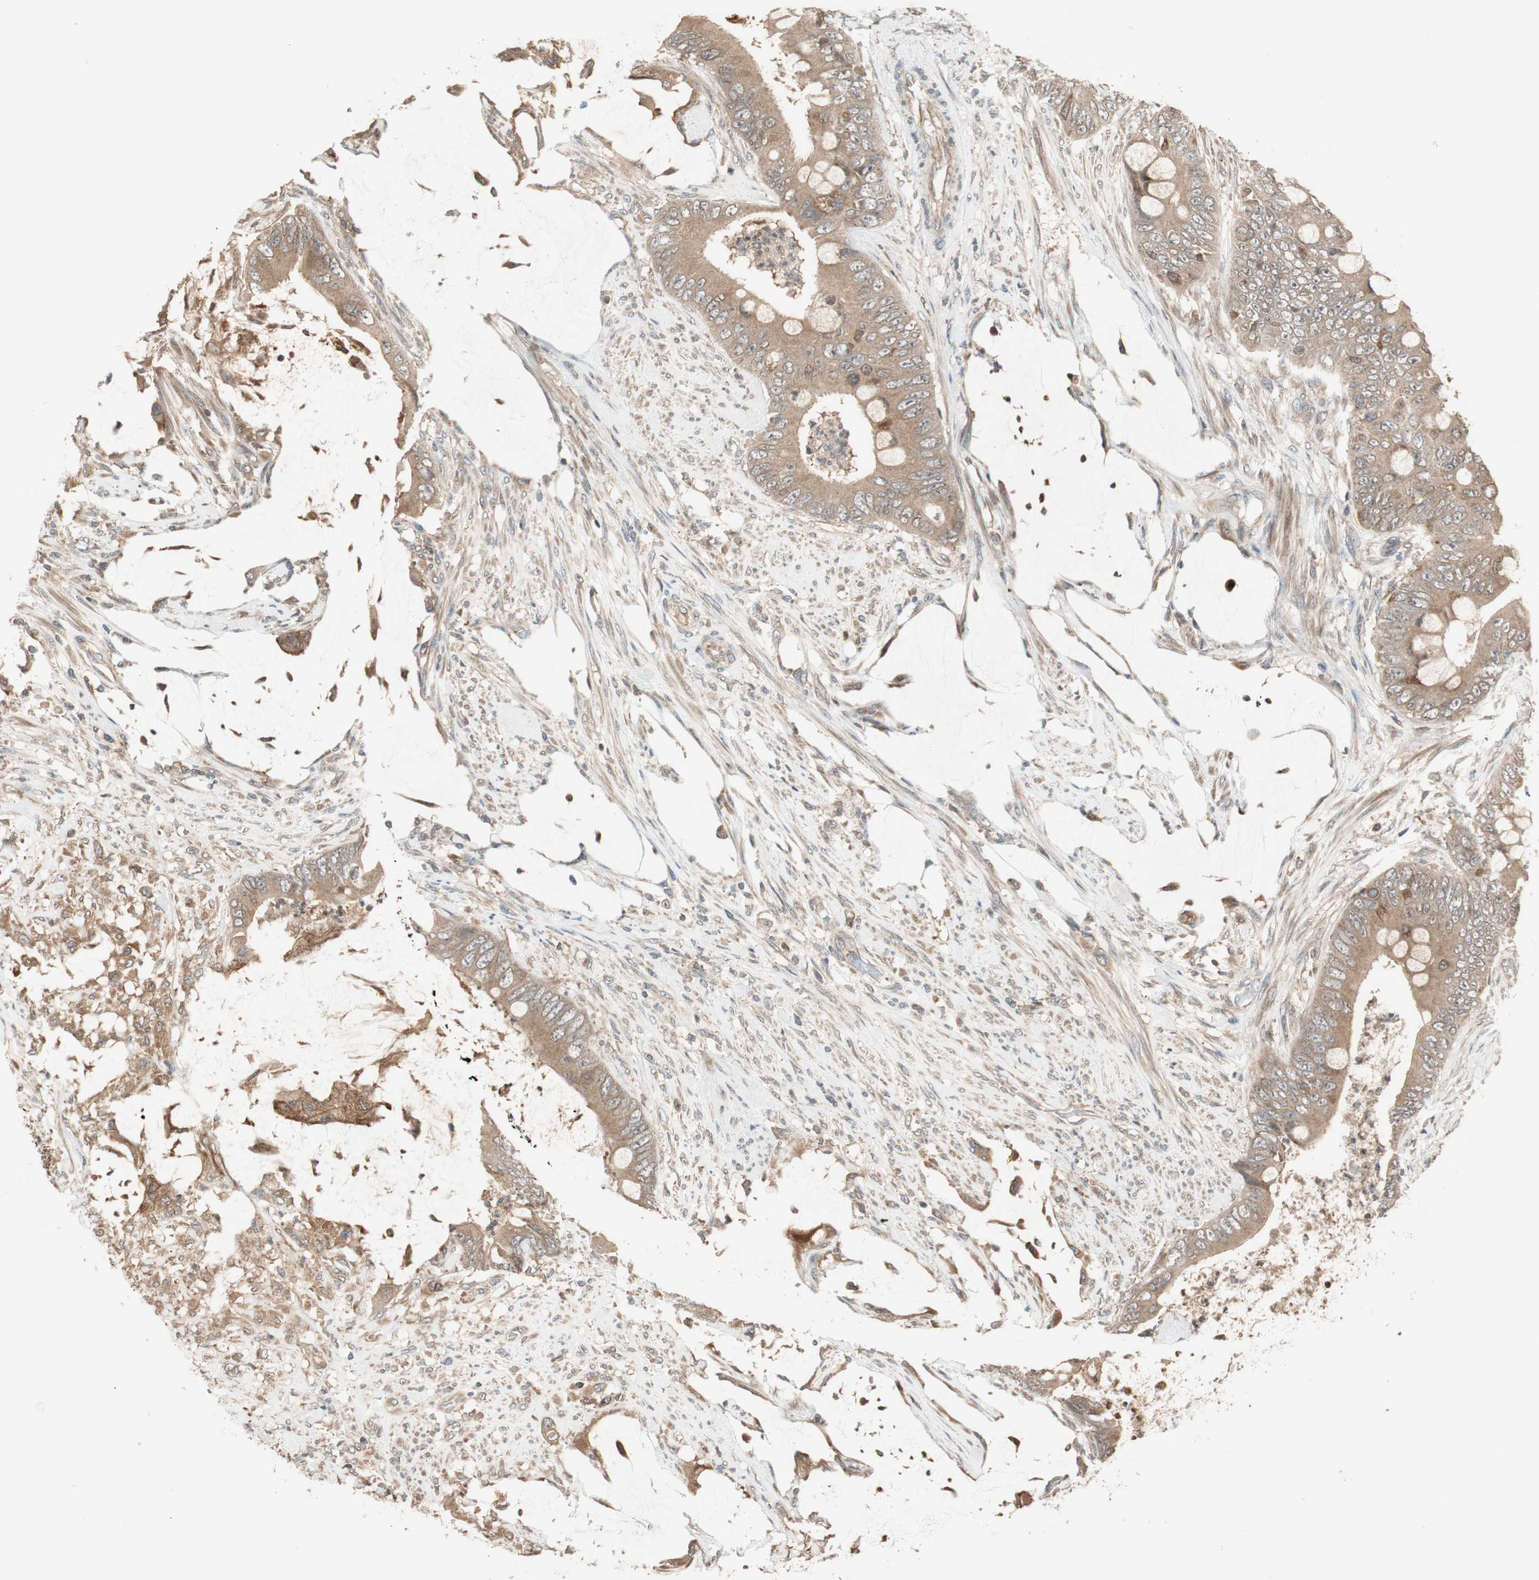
{"staining": {"intensity": "weak", "quantity": ">75%", "location": "cytoplasmic/membranous"}, "tissue": "colorectal cancer", "cell_type": "Tumor cells", "image_type": "cancer", "snomed": [{"axis": "morphology", "description": "Adenocarcinoma, NOS"}, {"axis": "topography", "description": "Rectum"}], "caption": "Protein positivity by immunohistochemistry shows weak cytoplasmic/membranous expression in approximately >75% of tumor cells in colorectal cancer (adenocarcinoma).", "gene": "ATP6AP2", "patient": {"sex": "female", "age": 77}}